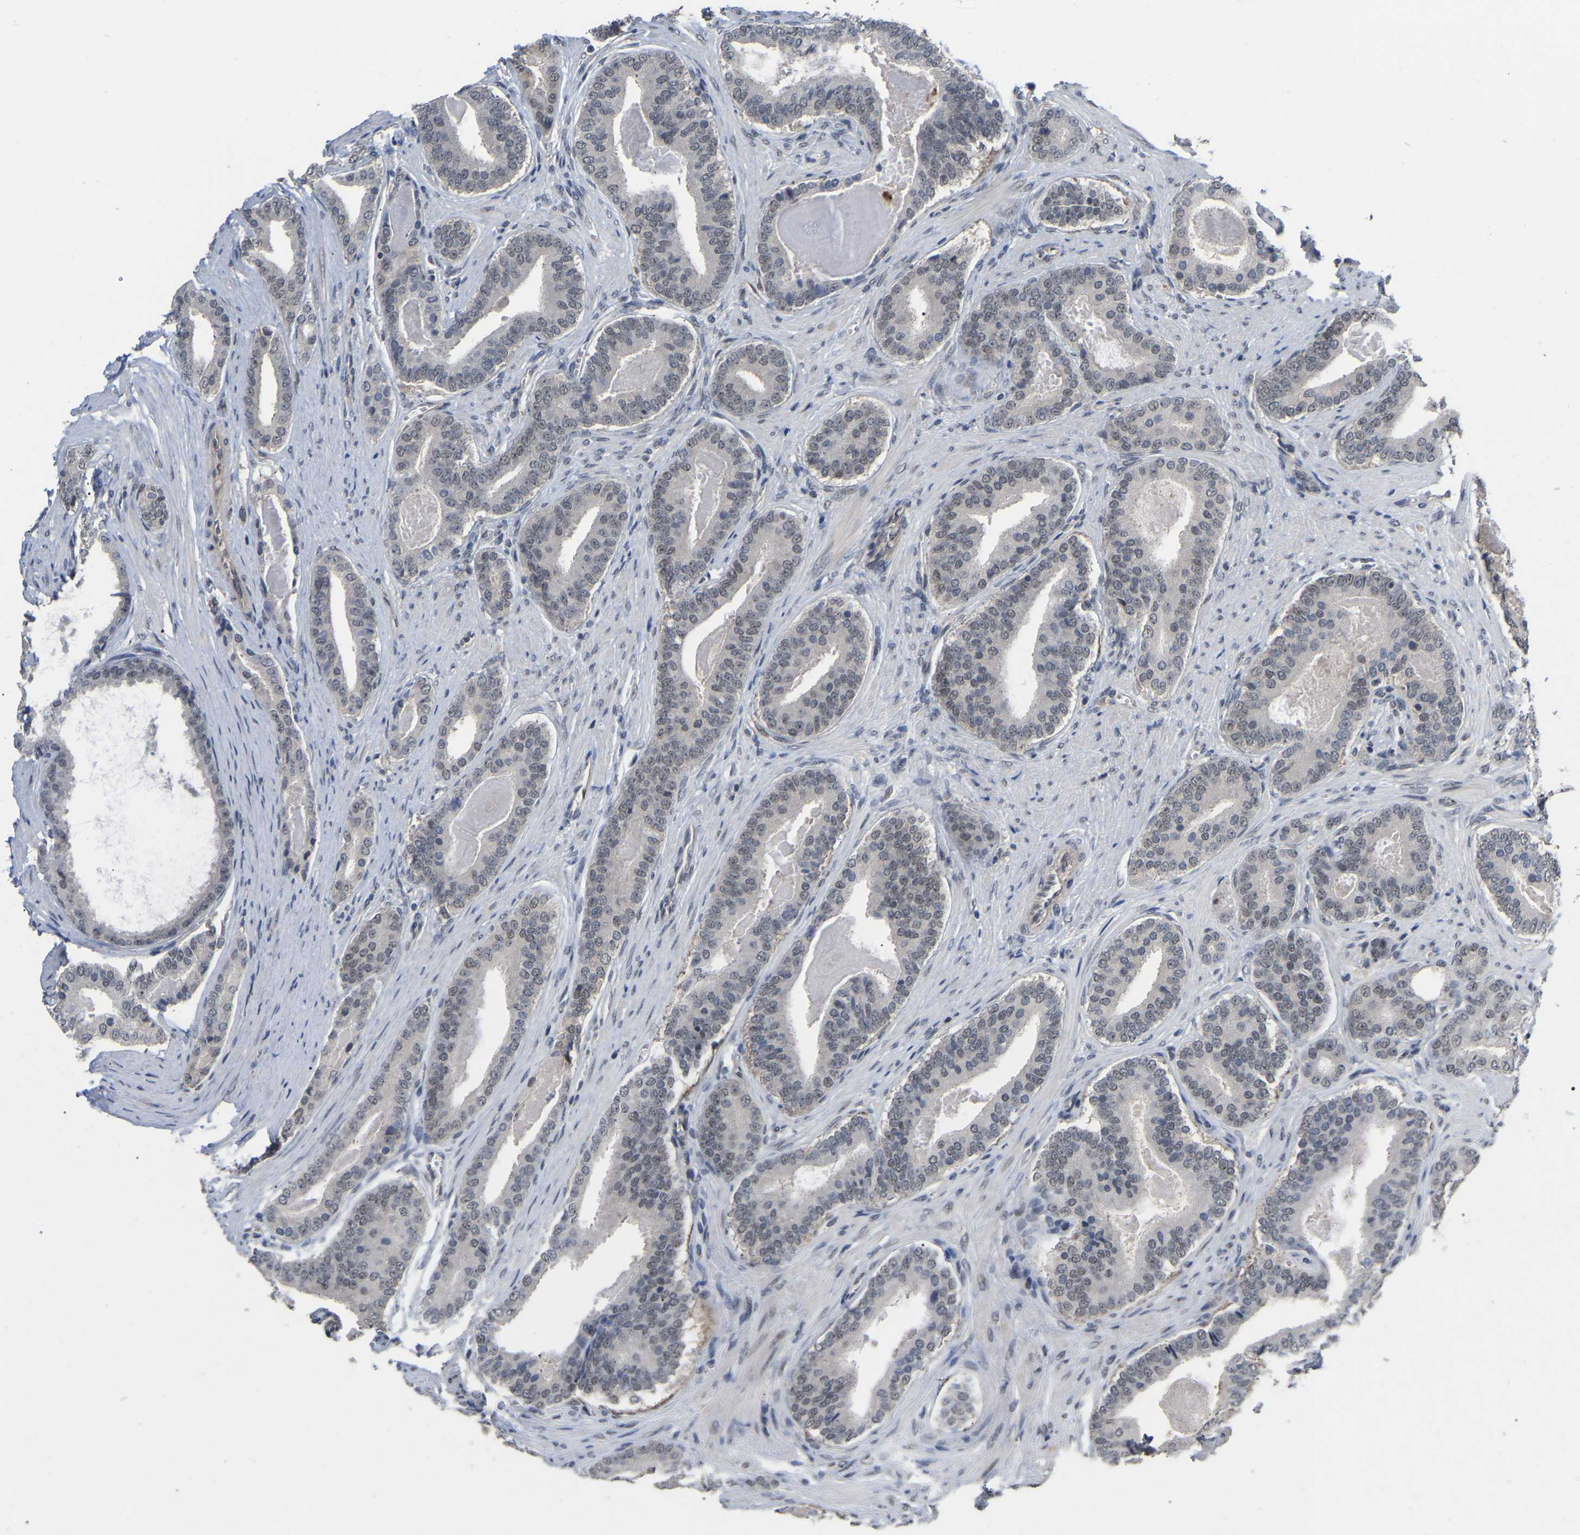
{"staining": {"intensity": "weak", "quantity": "<25%", "location": "nuclear"}, "tissue": "prostate cancer", "cell_type": "Tumor cells", "image_type": "cancer", "snomed": [{"axis": "morphology", "description": "Adenocarcinoma, High grade"}, {"axis": "topography", "description": "Prostate"}], "caption": "IHC of high-grade adenocarcinoma (prostate) reveals no positivity in tumor cells.", "gene": "JAZF1", "patient": {"sex": "male", "age": 60}}